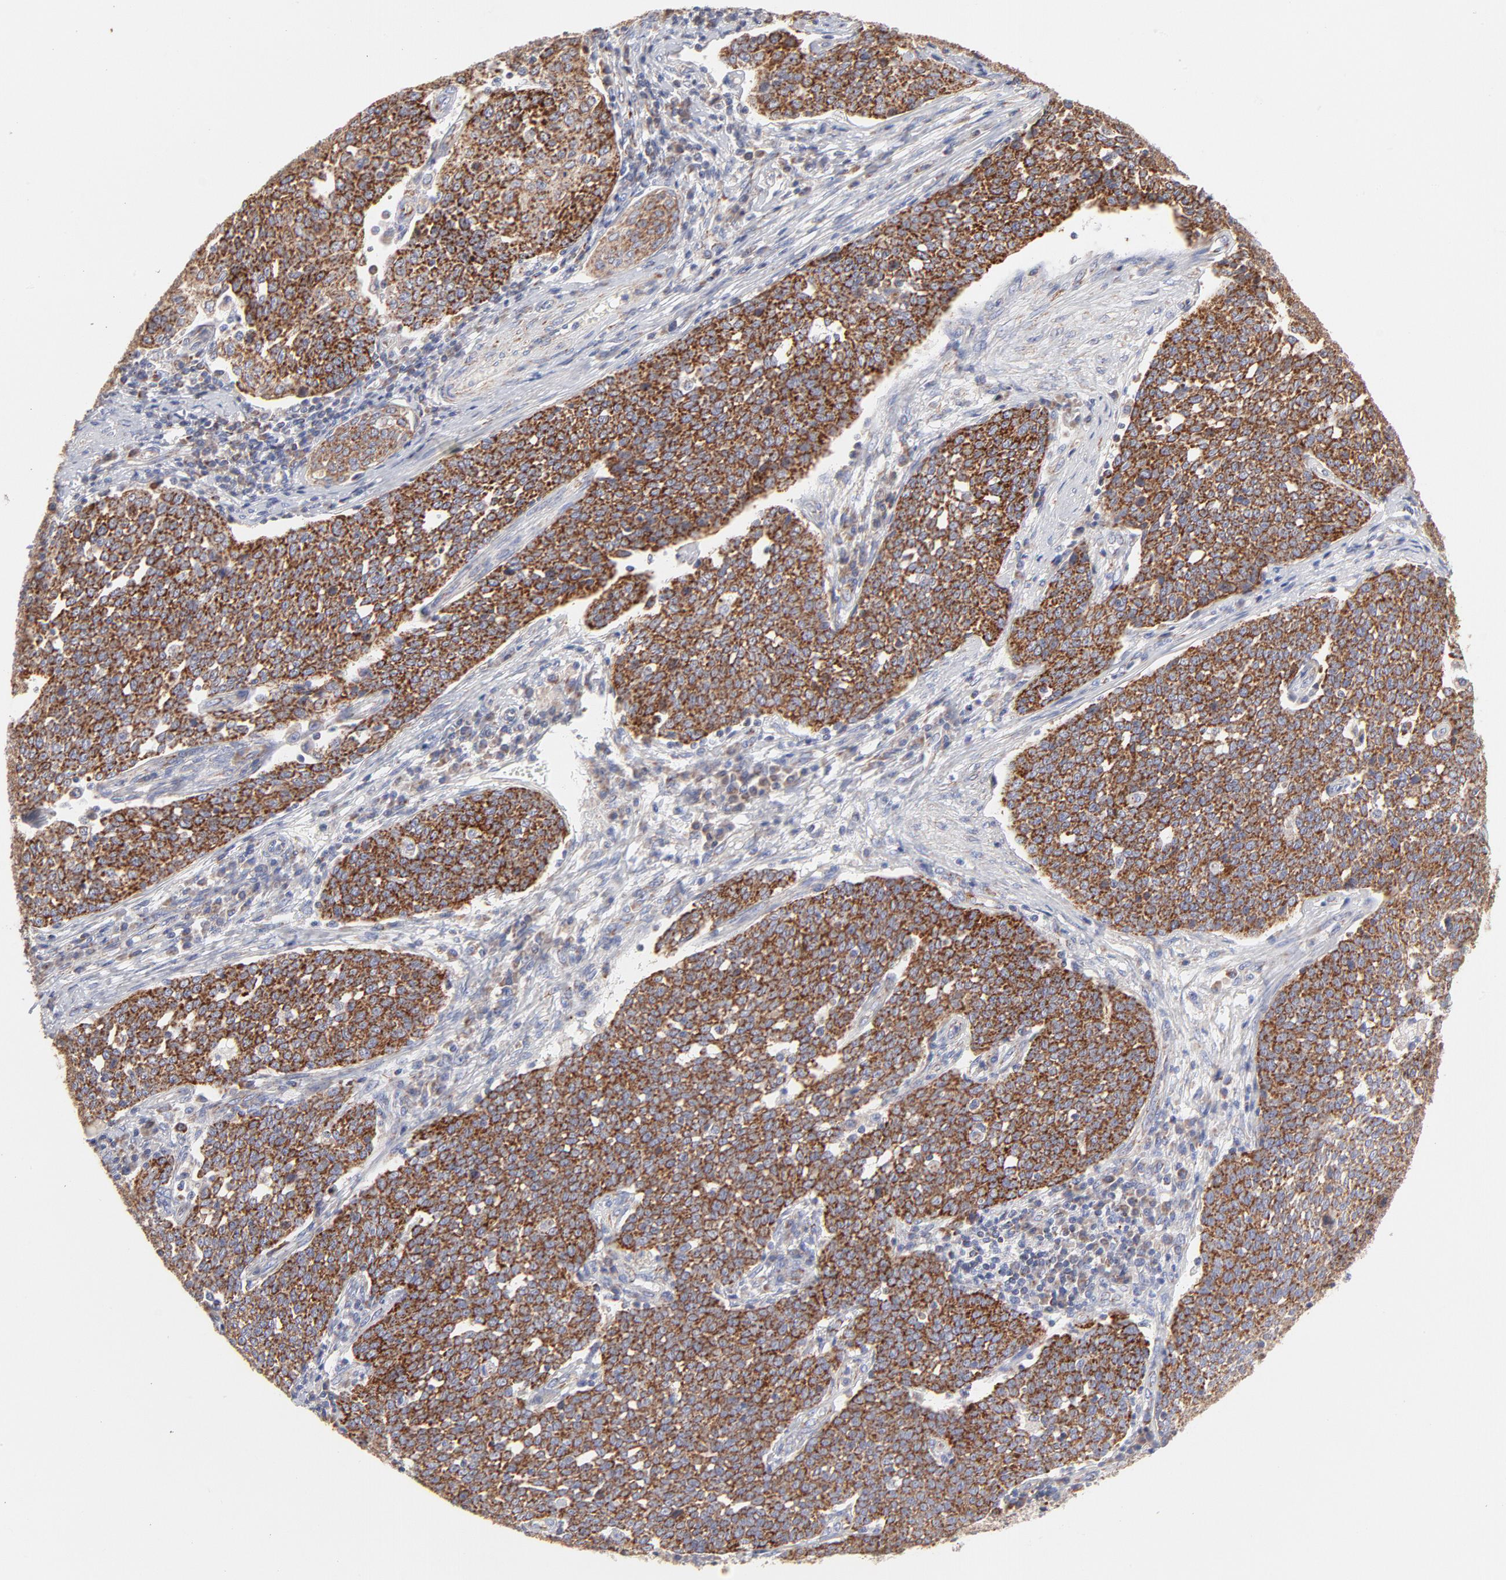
{"staining": {"intensity": "moderate", "quantity": ">75%", "location": "cytoplasmic/membranous"}, "tissue": "cervical cancer", "cell_type": "Tumor cells", "image_type": "cancer", "snomed": [{"axis": "morphology", "description": "Squamous cell carcinoma, NOS"}, {"axis": "topography", "description": "Cervix"}], "caption": "Moderate cytoplasmic/membranous protein expression is identified in approximately >75% of tumor cells in cervical cancer.", "gene": "TIMM8A", "patient": {"sex": "female", "age": 34}}